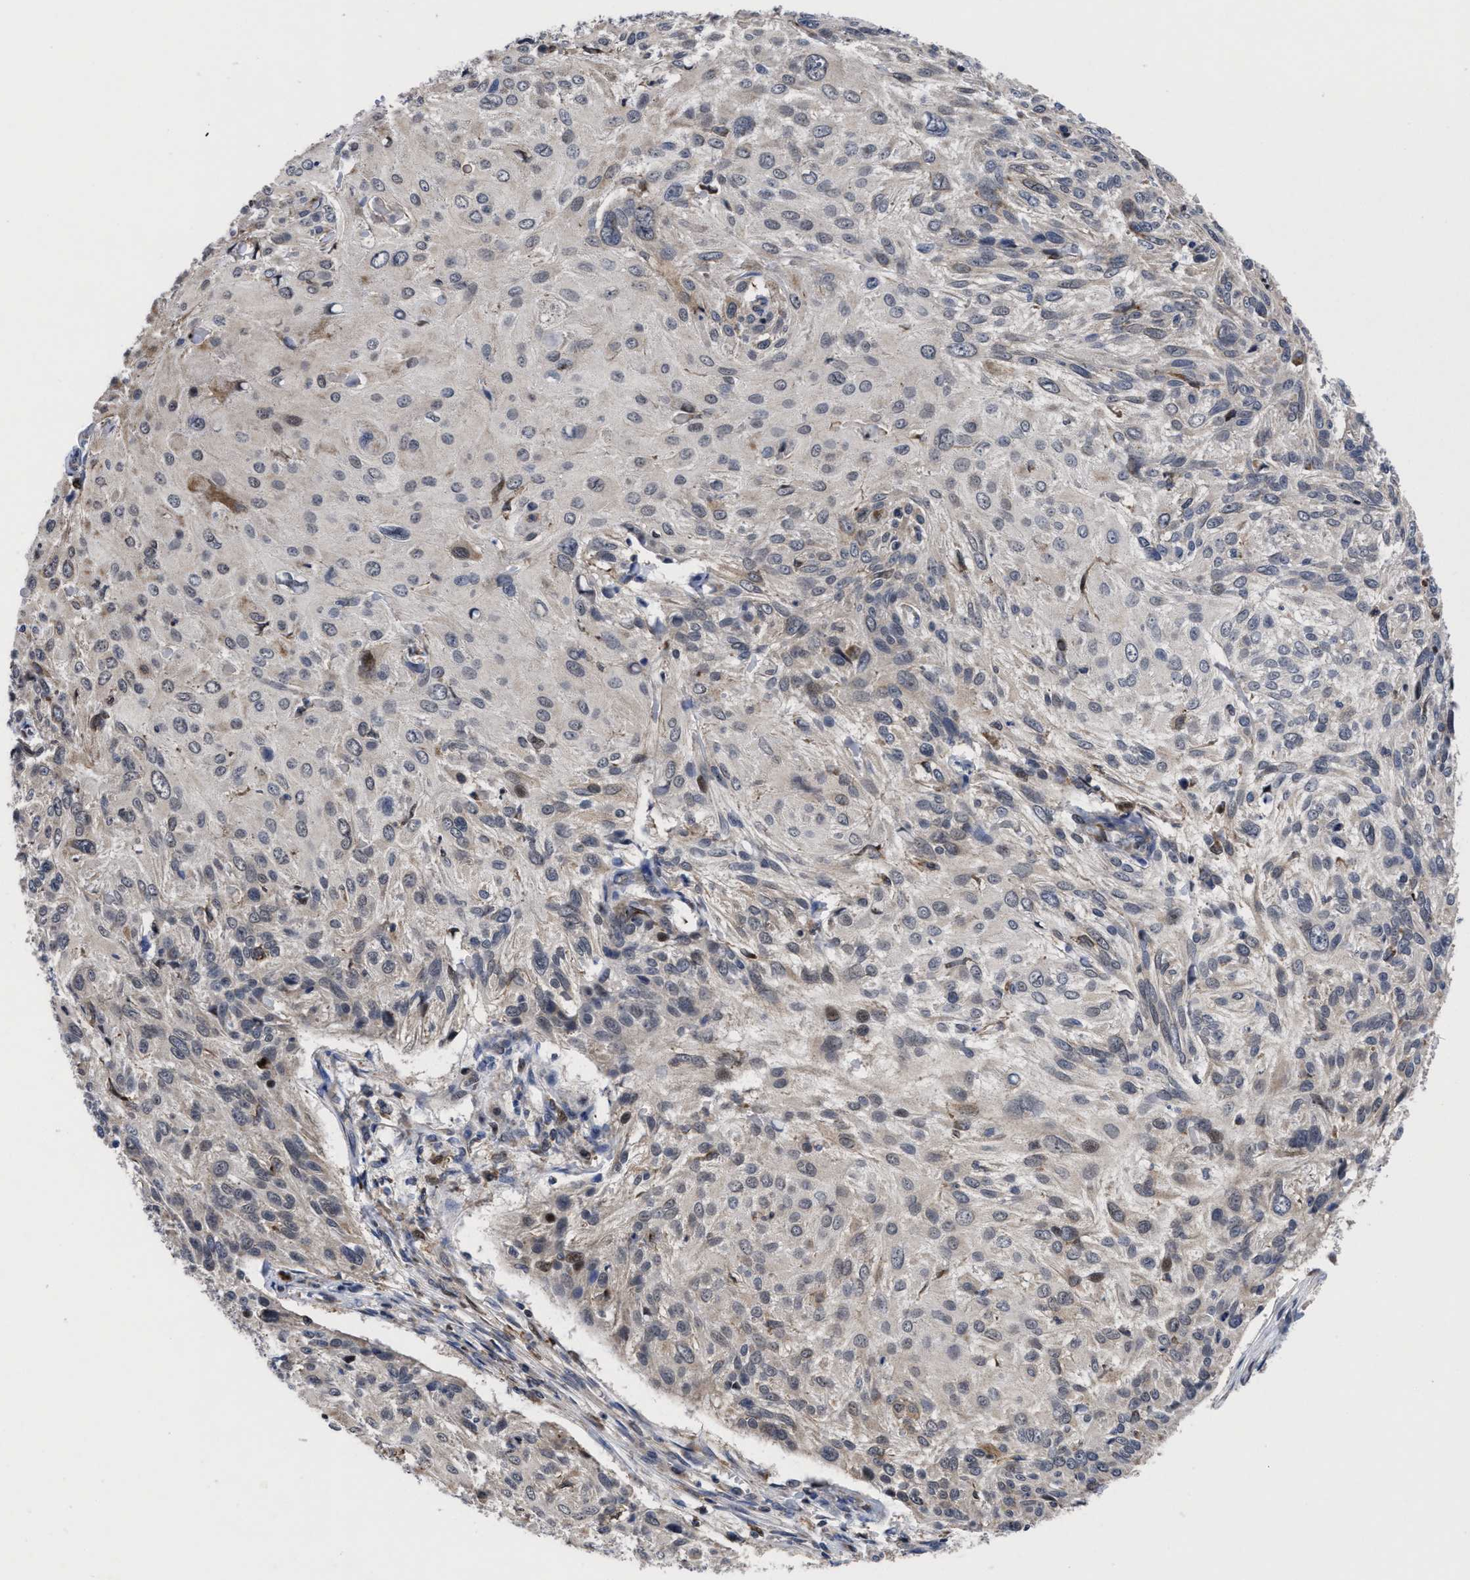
{"staining": {"intensity": "weak", "quantity": "<25%", "location": "cytoplasmic/membranous,nuclear"}, "tissue": "cervical cancer", "cell_type": "Tumor cells", "image_type": "cancer", "snomed": [{"axis": "morphology", "description": "Squamous cell carcinoma, NOS"}, {"axis": "topography", "description": "Cervix"}], "caption": "Human cervical cancer (squamous cell carcinoma) stained for a protein using immunohistochemistry displays no expression in tumor cells.", "gene": "MRPL50", "patient": {"sex": "female", "age": 51}}